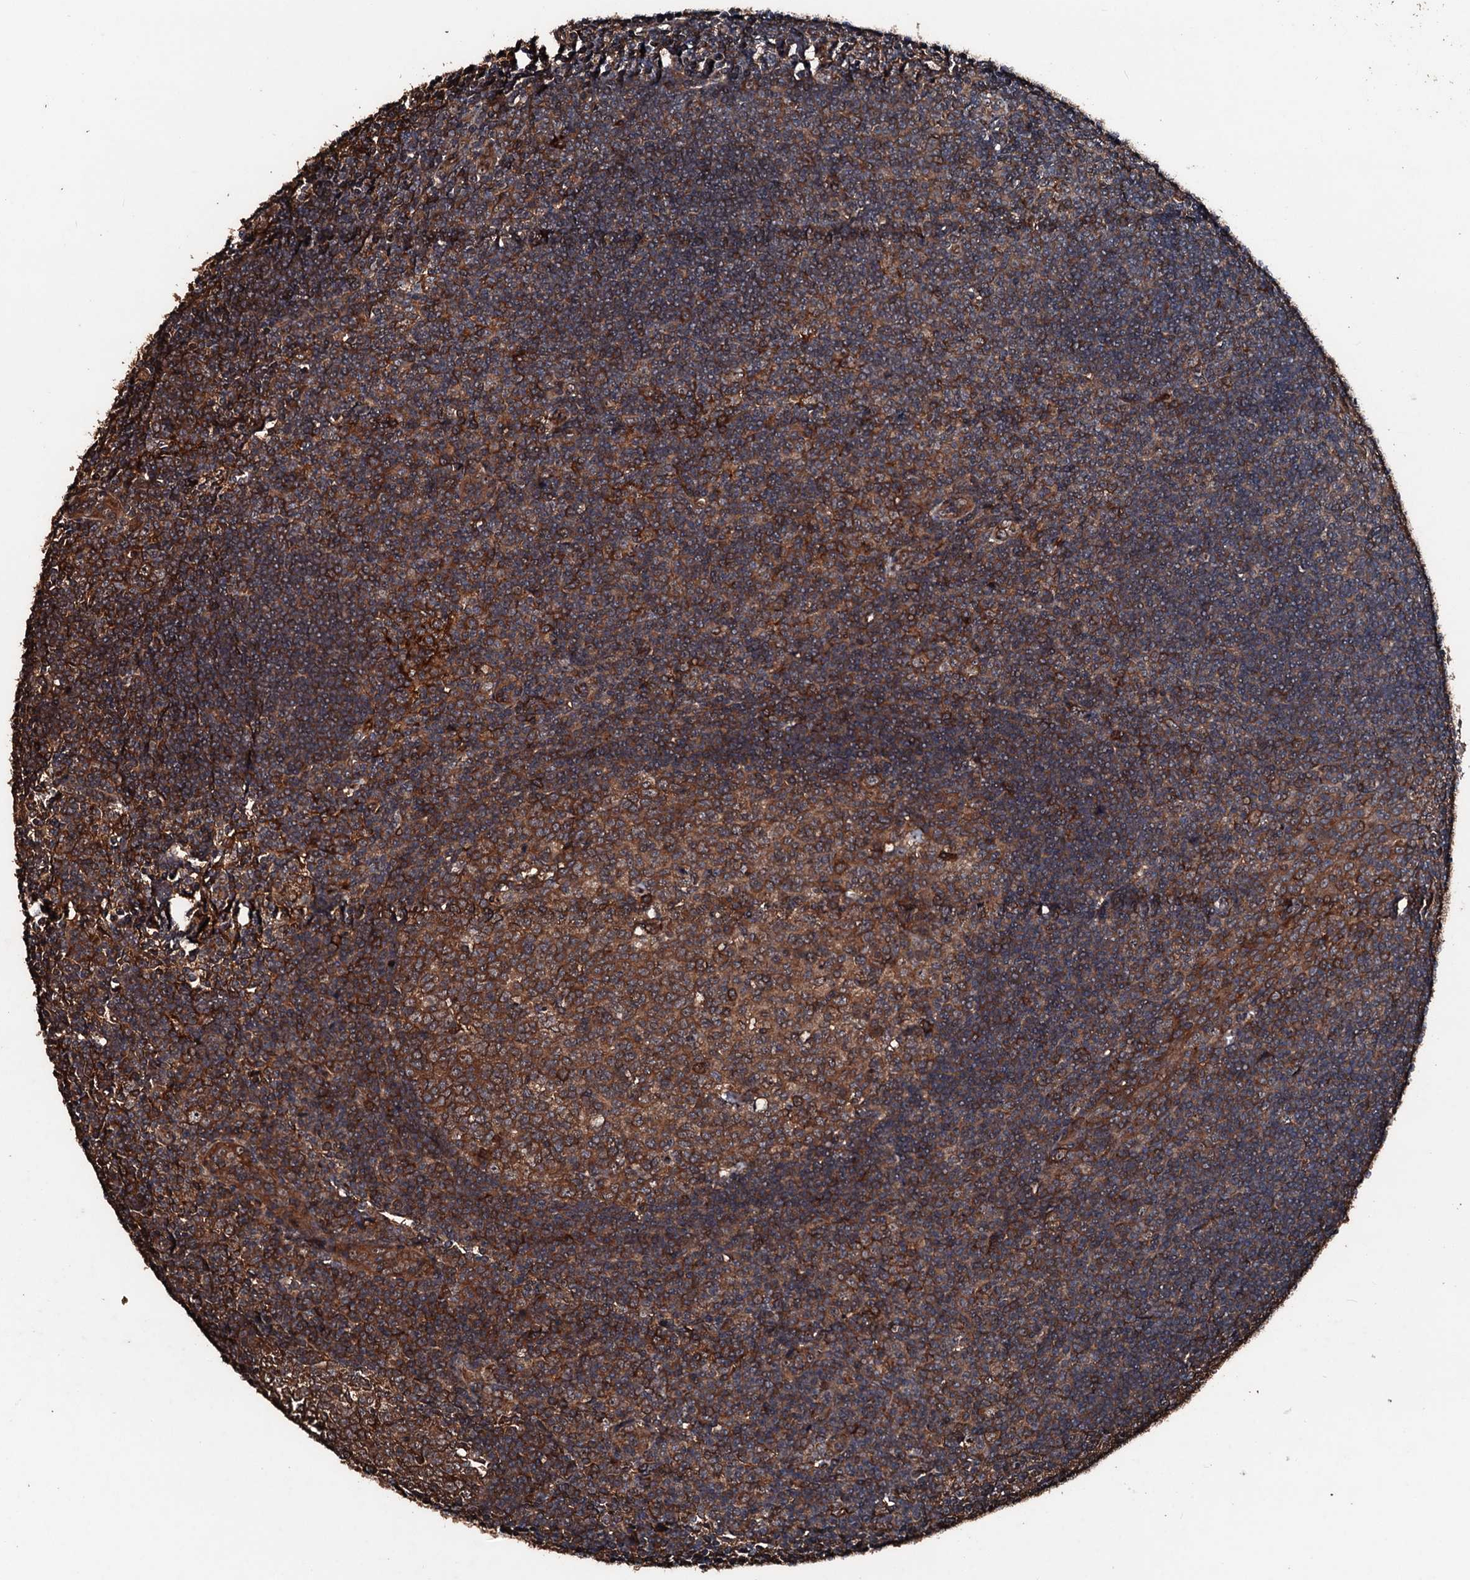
{"staining": {"intensity": "strong", "quantity": ">75%", "location": "cytoplasmic/membranous"}, "tissue": "tonsil", "cell_type": "Germinal center cells", "image_type": "normal", "snomed": [{"axis": "morphology", "description": "Normal tissue, NOS"}, {"axis": "topography", "description": "Tonsil"}], "caption": "High-magnification brightfield microscopy of benign tonsil stained with DAB (brown) and counterstained with hematoxylin (blue). germinal center cells exhibit strong cytoplasmic/membranous positivity is present in about>75% of cells.", "gene": "KIF18A", "patient": {"sex": "male", "age": 27}}